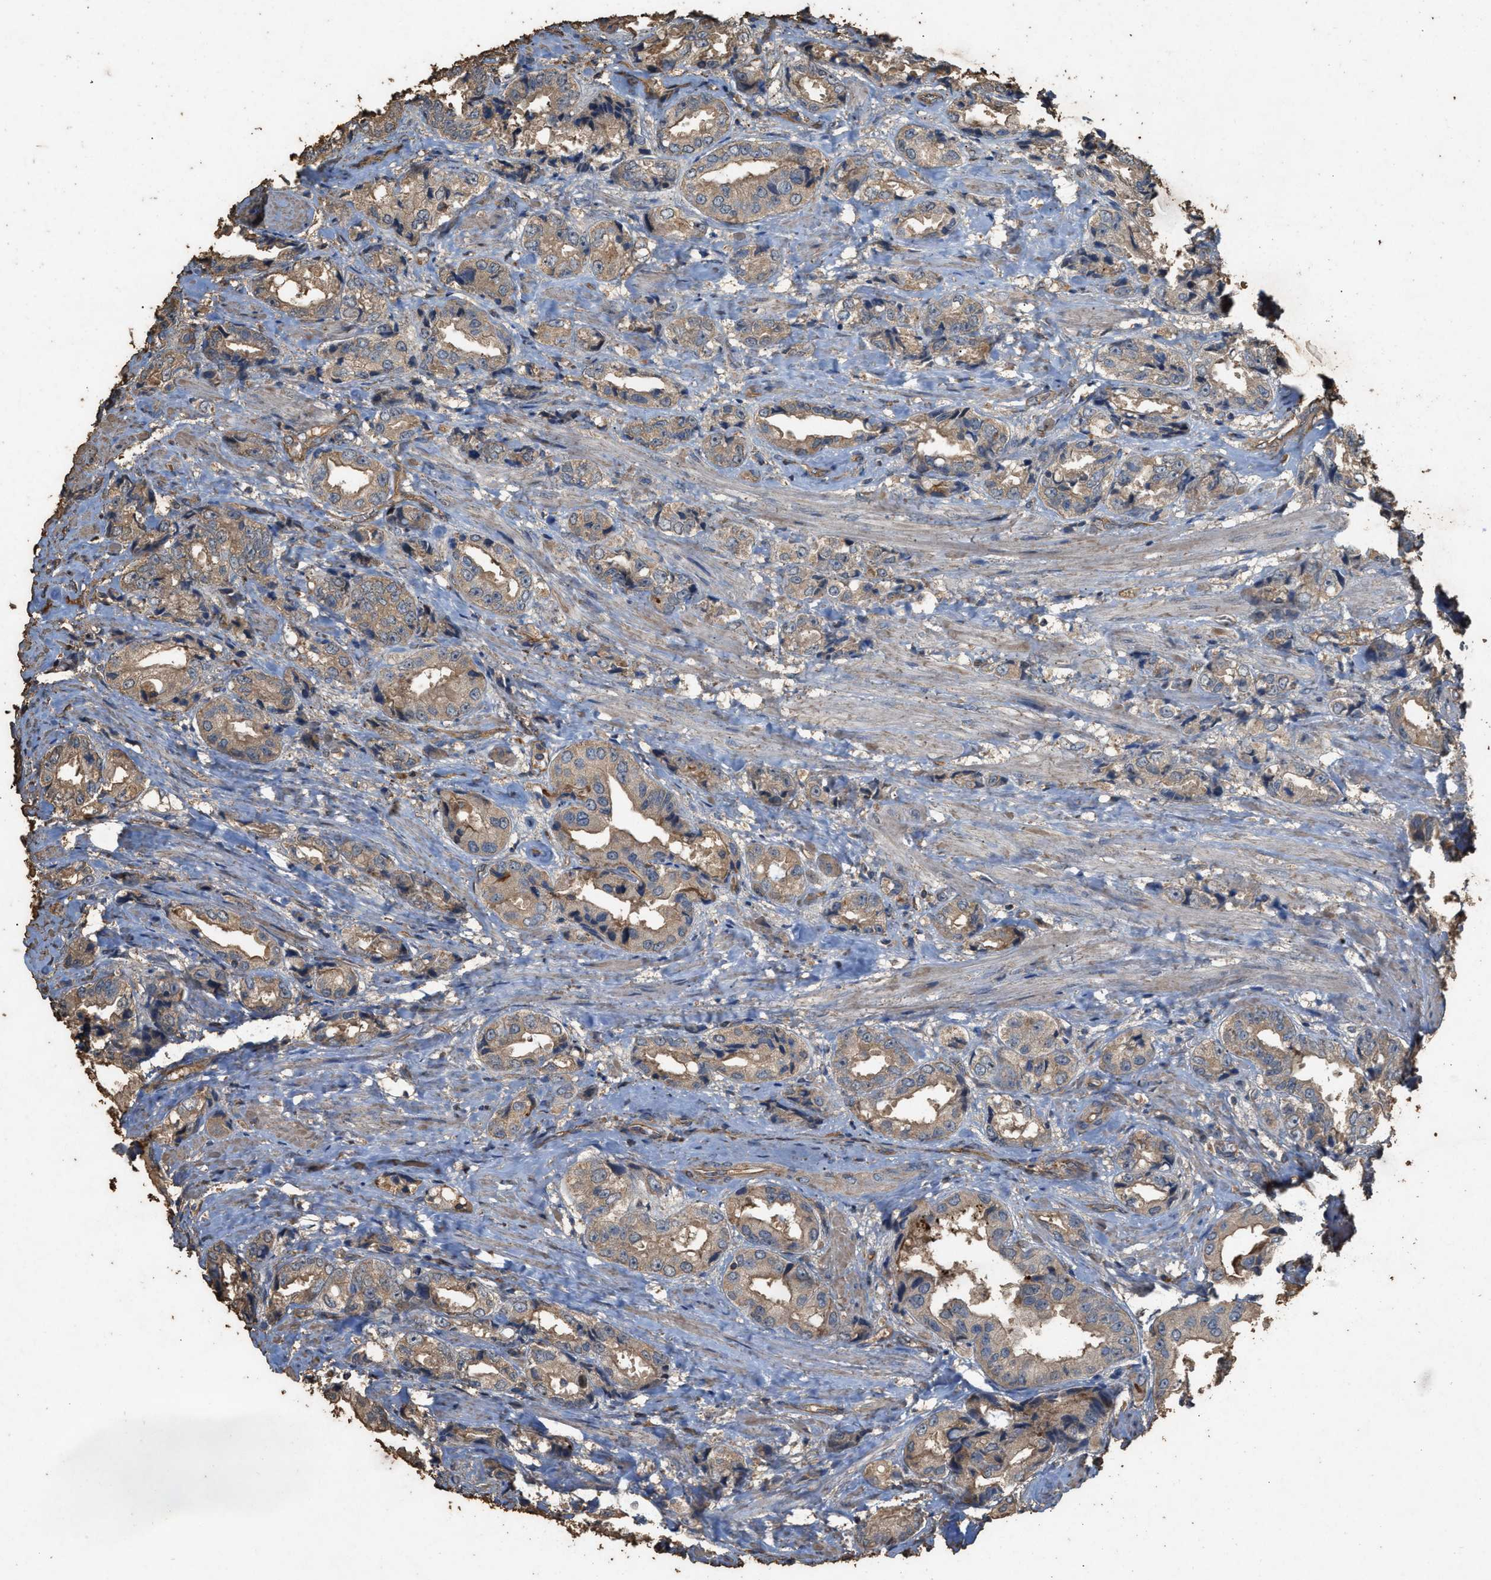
{"staining": {"intensity": "weak", "quantity": ">75%", "location": "cytoplasmic/membranous"}, "tissue": "prostate cancer", "cell_type": "Tumor cells", "image_type": "cancer", "snomed": [{"axis": "morphology", "description": "Adenocarcinoma, High grade"}, {"axis": "topography", "description": "Prostate"}], "caption": "There is low levels of weak cytoplasmic/membranous staining in tumor cells of high-grade adenocarcinoma (prostate), as demonstrated by immunohistochemical staining (brown color).", "gene": "DCAF7", "patient": {"sex": "male", "age": 61}}